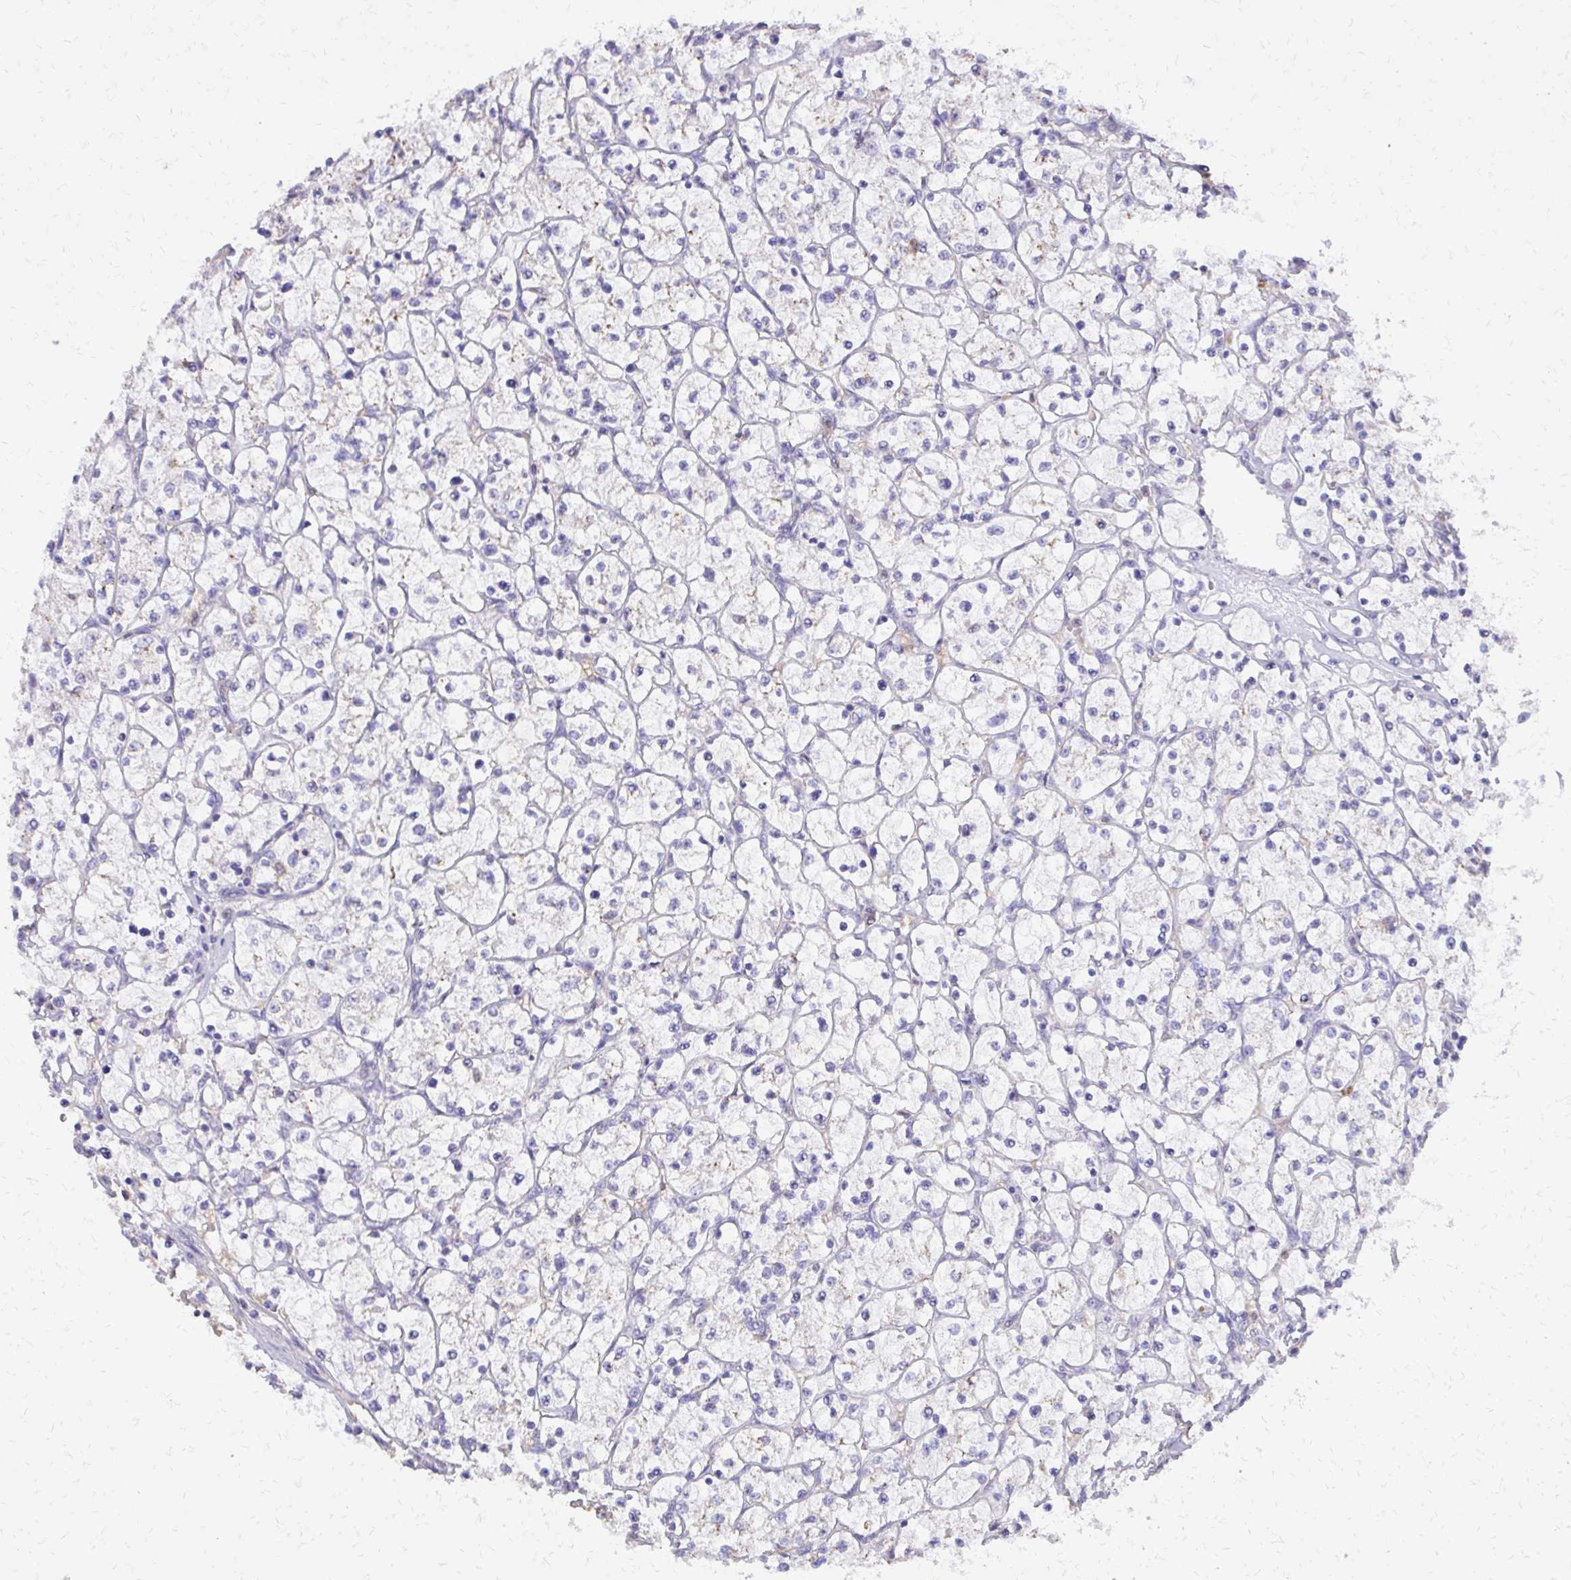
{"staining": {"intensity": "negative", "quantity": "none", "location": "none"}, "tissue": "renal cancer", "cell_type": "Tumor cells", "image_type": "cancer", "snomed": [{"axis": "morphology", "description": "Adenocarcinoma, NOS"}, {"axis": "topography", "description": "Kidney"}], "caption": "Immunohistochemical staining of renal cancer (adenocarcinoma) displays no significant staining in tumor cells.", "gene": "CAT", "patient": {"sex": "female", "age": 64}}